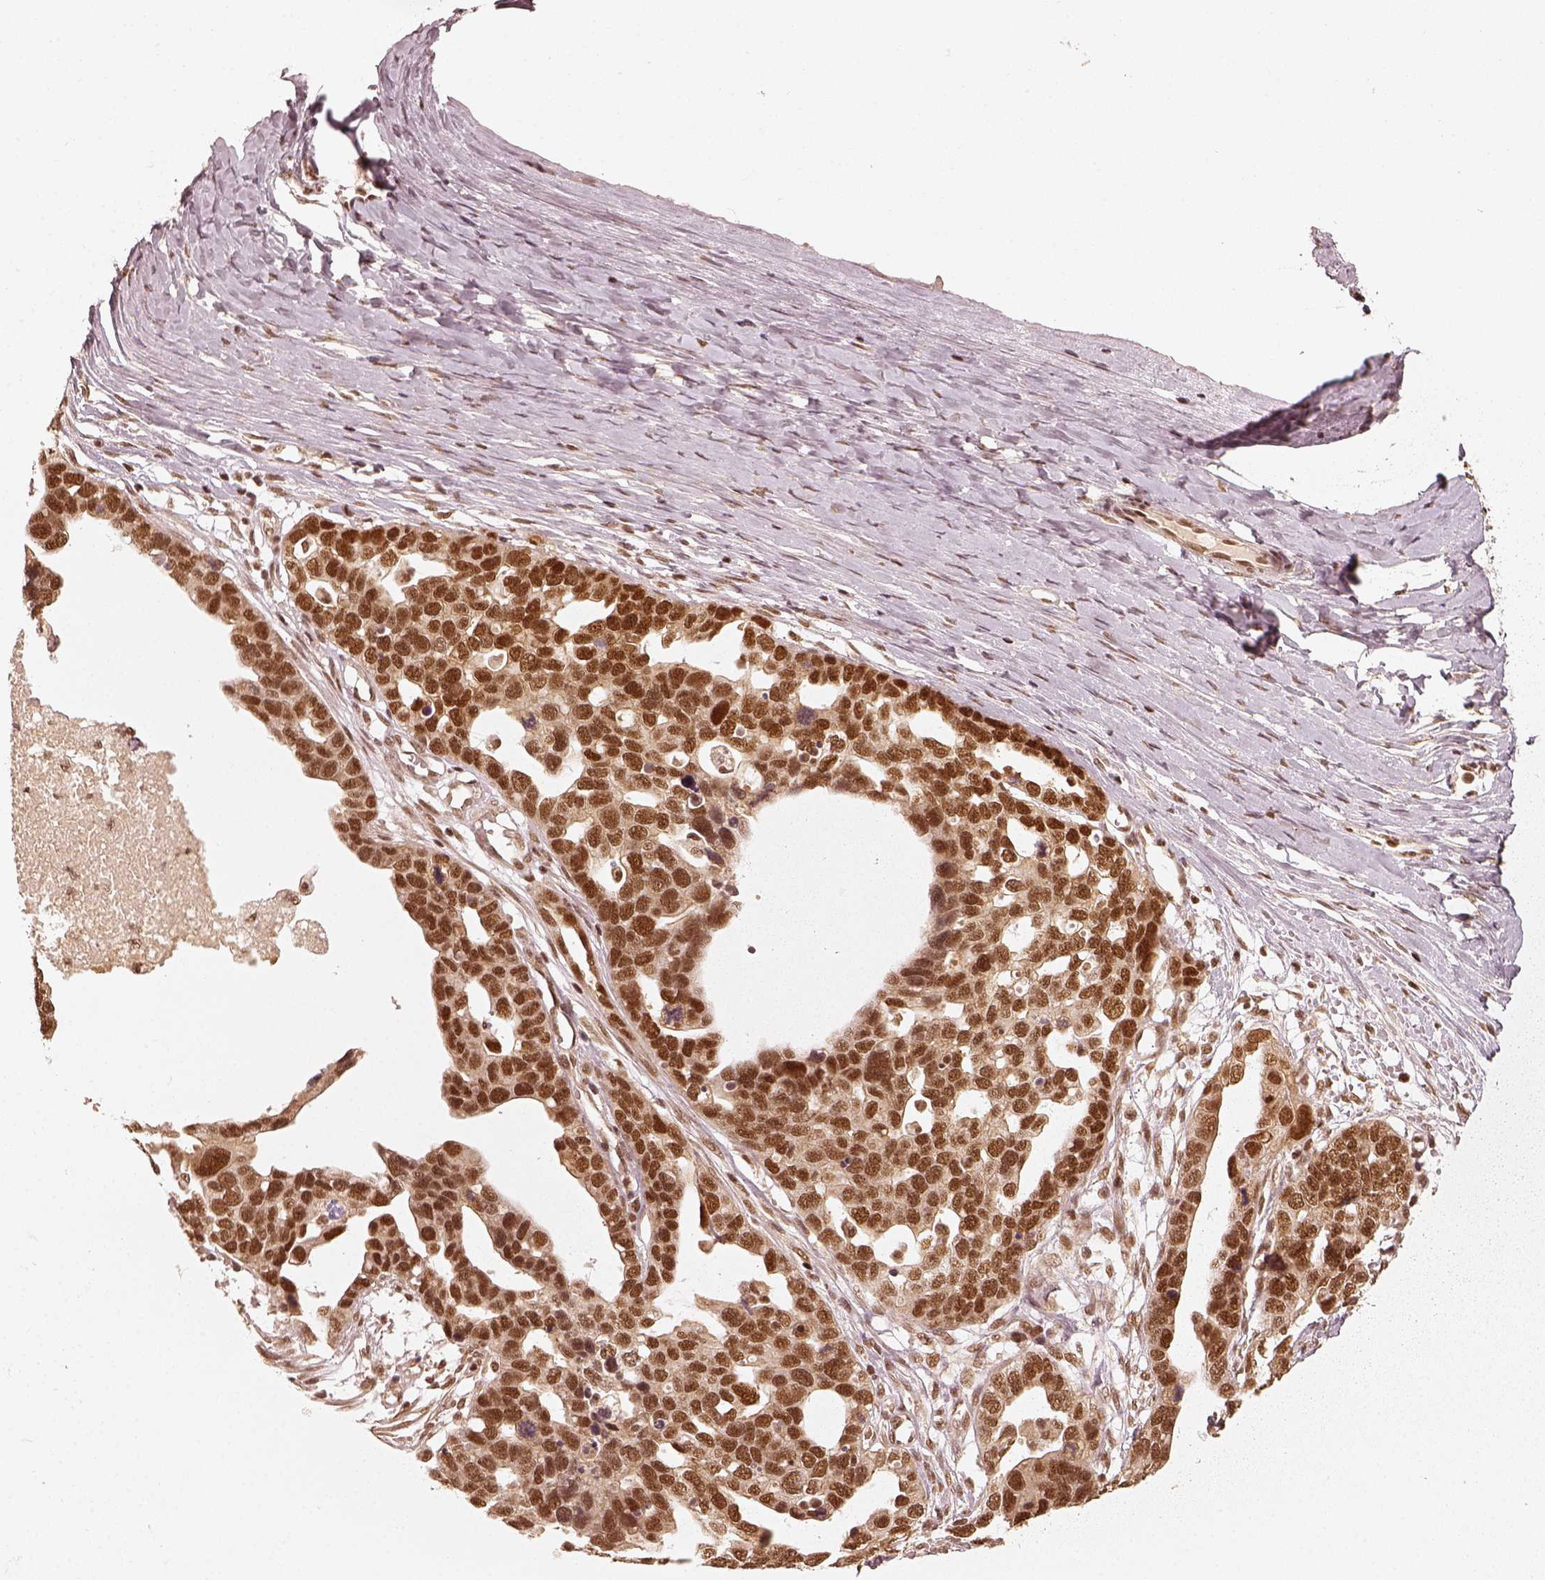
{"staining": {"intensity": "strong", "quantity": ">75%", "location": "nuclear"}, "tissue": "ovarian cancer", "cell_type": "Tumor cells", "image_type": "cancer", "snomed": [{"axis": "morphology", "description": "Cystadenocarcinoma, serous, NOS"}, {"axis": "topography", "description": "Ovary"}], "caption": "Human serous cystadenocarcinoma (ovarian) stained for a protein (brown) demonstrates strong nuclear positive expression in approximately >75% of tumor cells.", "gene": "GMEB2", "patient": {"sex": "female", "age": 54}}